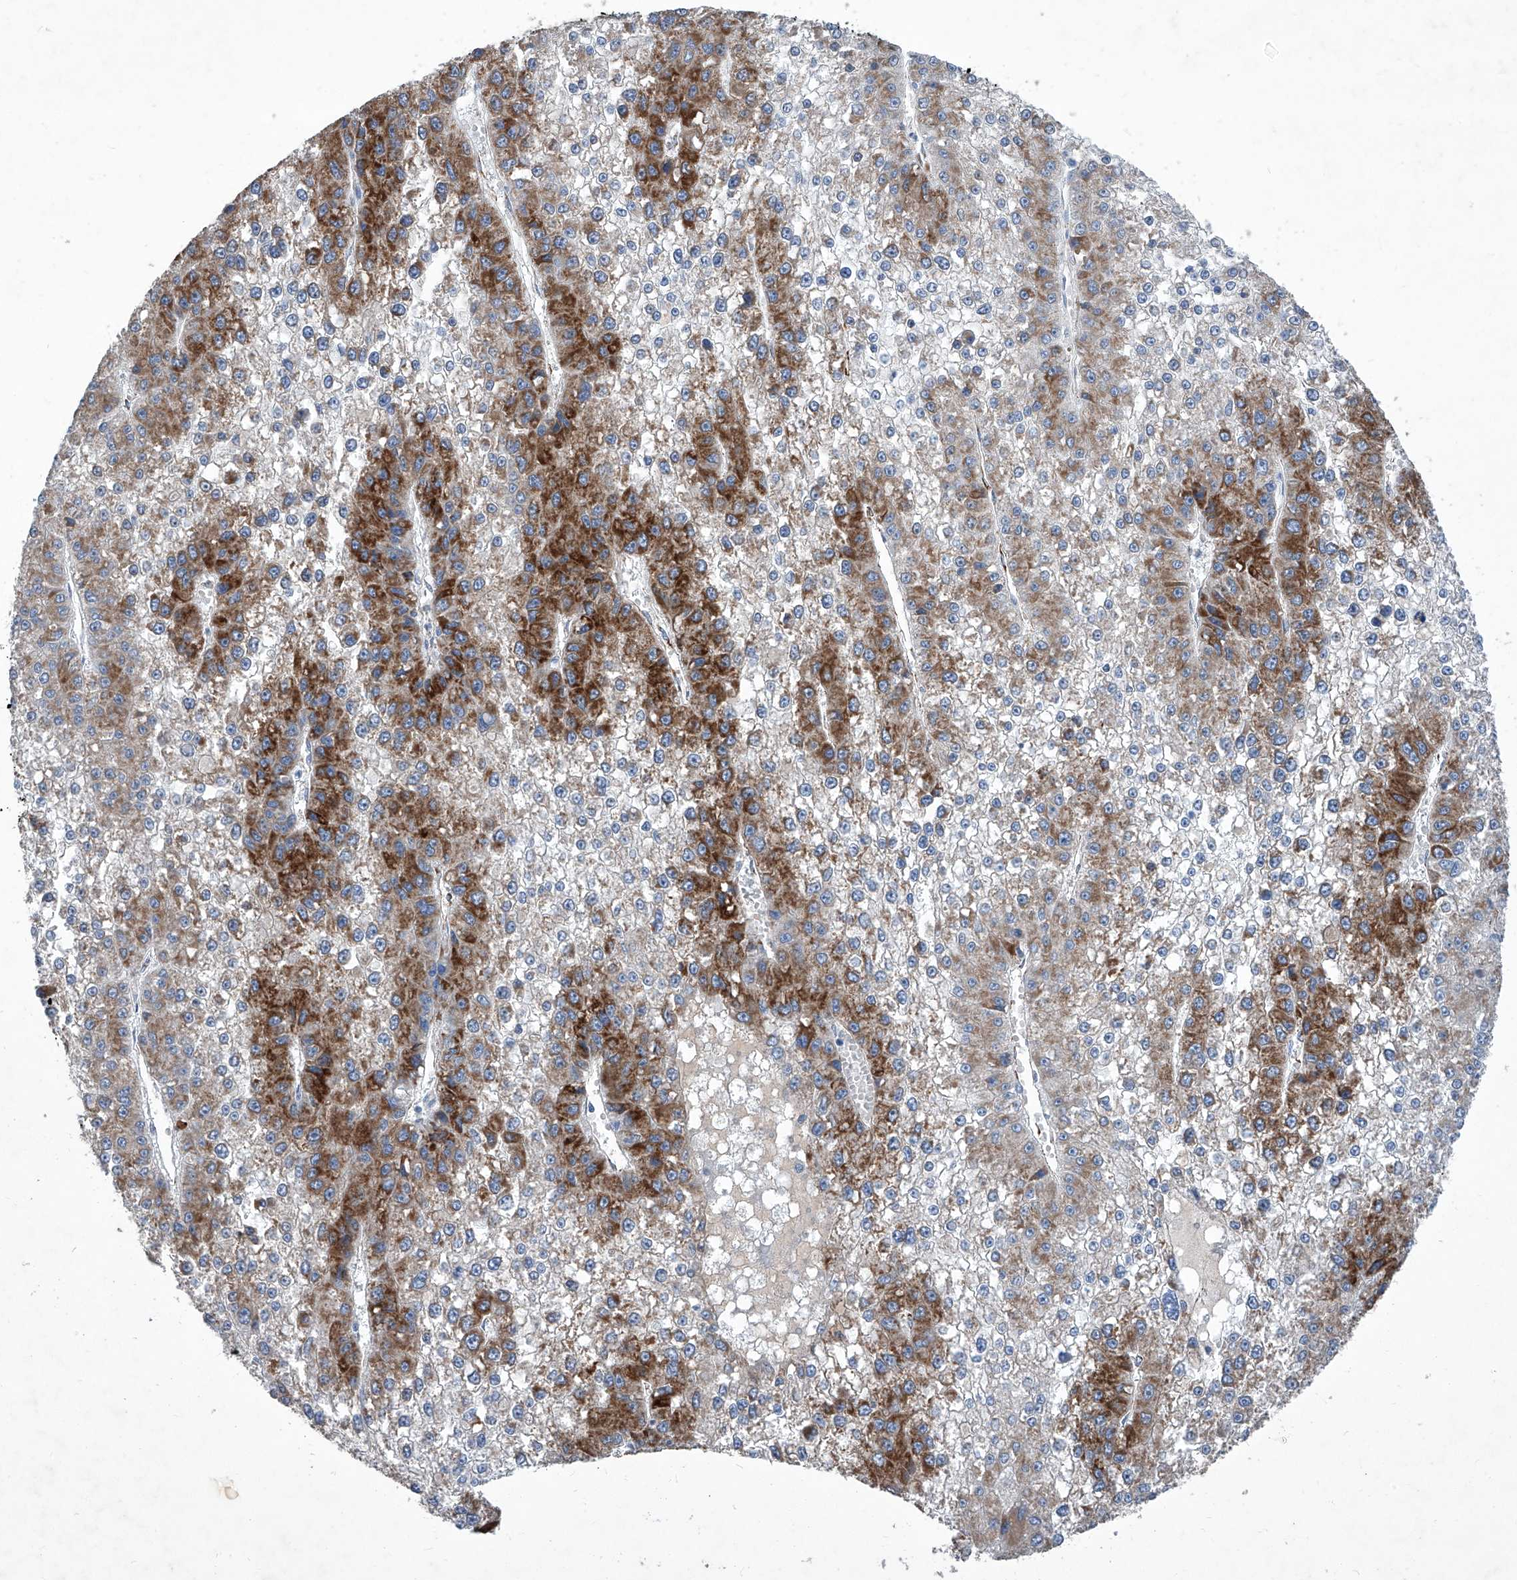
{"staining": {"intensity": "strong", "quantity": "25%-75%", "location": "cytoplasmic/membranous"}, "tissue": "liver cancer", "cell_type": "Tumor cells", "image_type": "cancer", "snomed": [{"axis": "morphology", "description": "Carcinoma, Hepatocellular, NOS"}, {"axis": "topography", "description": "Liver"}], "caption": "Liver cancer (hepatocellular carcinoma) stained for a protein (brown) displays strong cytoplasmic/membranous positive staining in about 25%-75% of tumor cells.", "gene": "MTARC1", "patient": {"sex": "female", "age": 73}}